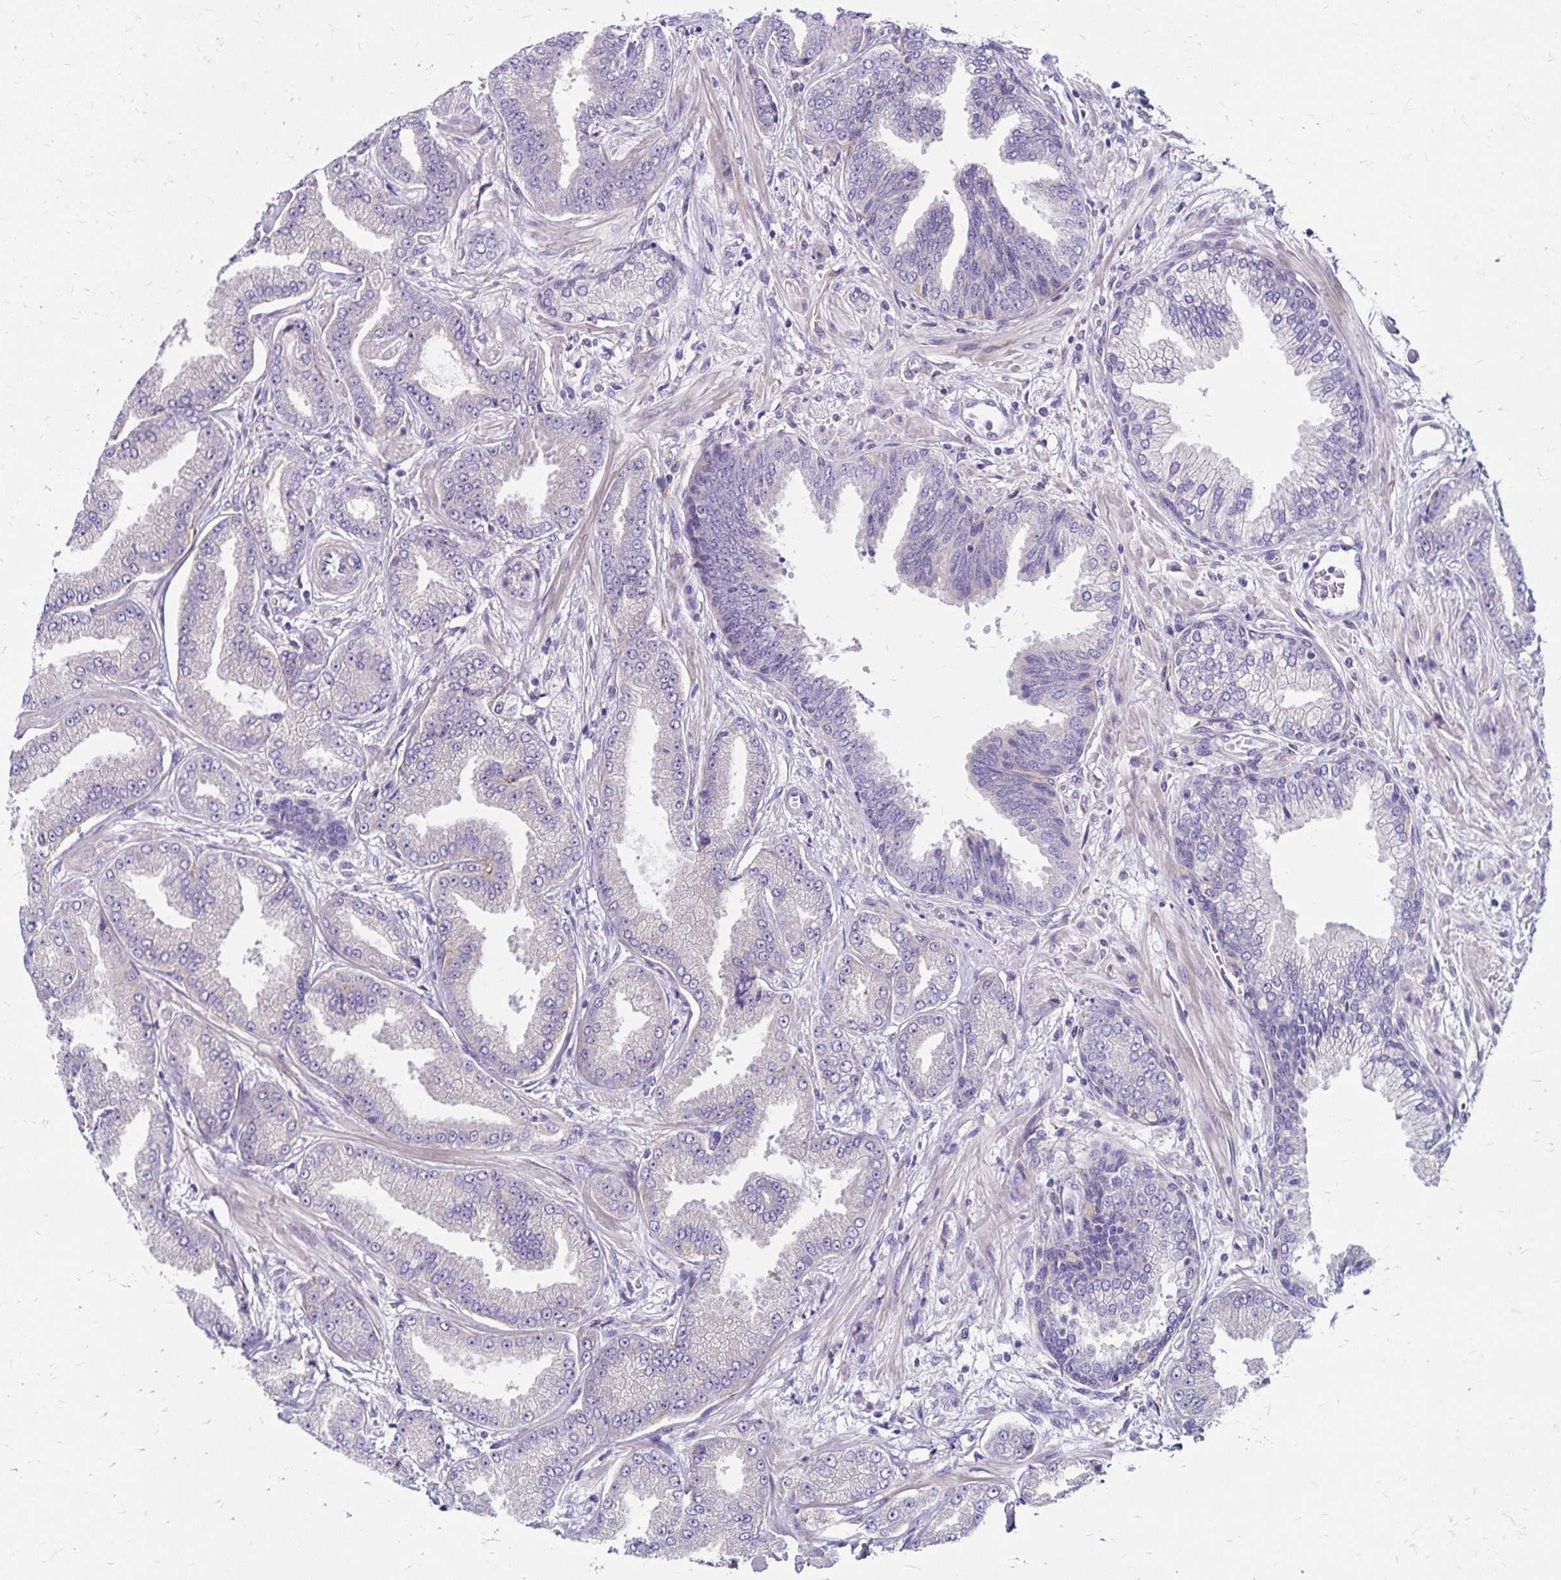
{"staining": {"intensity": "negative", "quantity": "none", "location": "none"}, "tissue": "prostate cancer", "cell_type": "Tumor cells", "image_type": "cancer", "snomed": [{"axis": "morphology", "description": "Adenocarcinoma, Low grade"}, {"axis": "topography", "description": "Prostate"}], "caption": "Immunohistochemistry histopathology image of human prostate cancer stained for a protein (brown), which shows no expression in tumor cells.", "gene": "TNS3", "patient": {"sex": "male", "age": 55}}